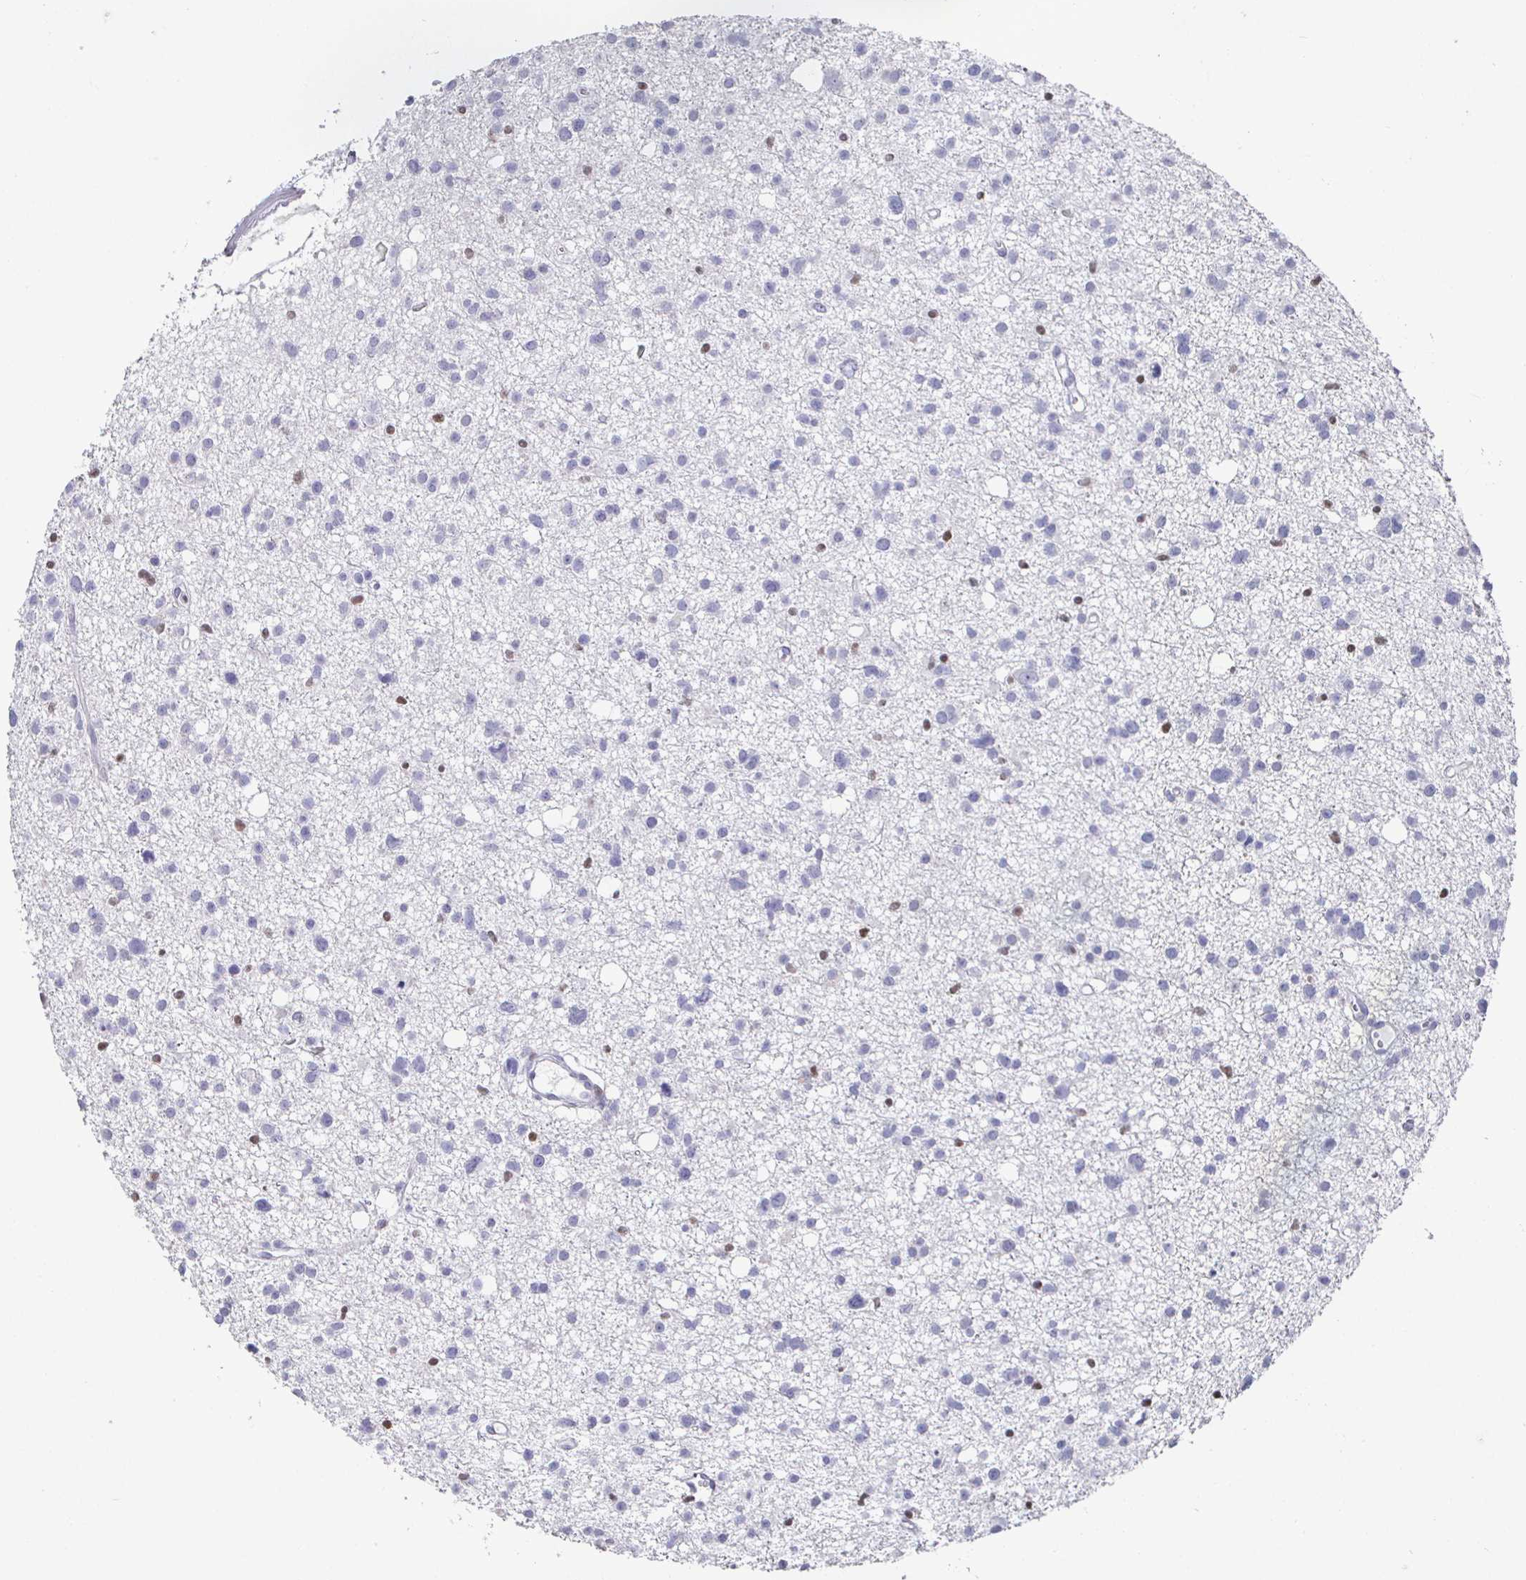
{"staining": {"intensity": "negative", "quantity": "none", "location": "none"}, "tissue": "glioma", "cell_type": "Tumor cells", "image_type": "cancer", "snomed": [{"axis": "morphology", "description": "Glioma, malignant, High grade"}, {"axis": "topography", "description": "Brain"}], "caption": "A high-resolution micrograph shows IHC staining of glioma, which shows no significant staining in tumor cells.", "gene": "RUNX2", "patient": {"sex": "male", "age": 23}}